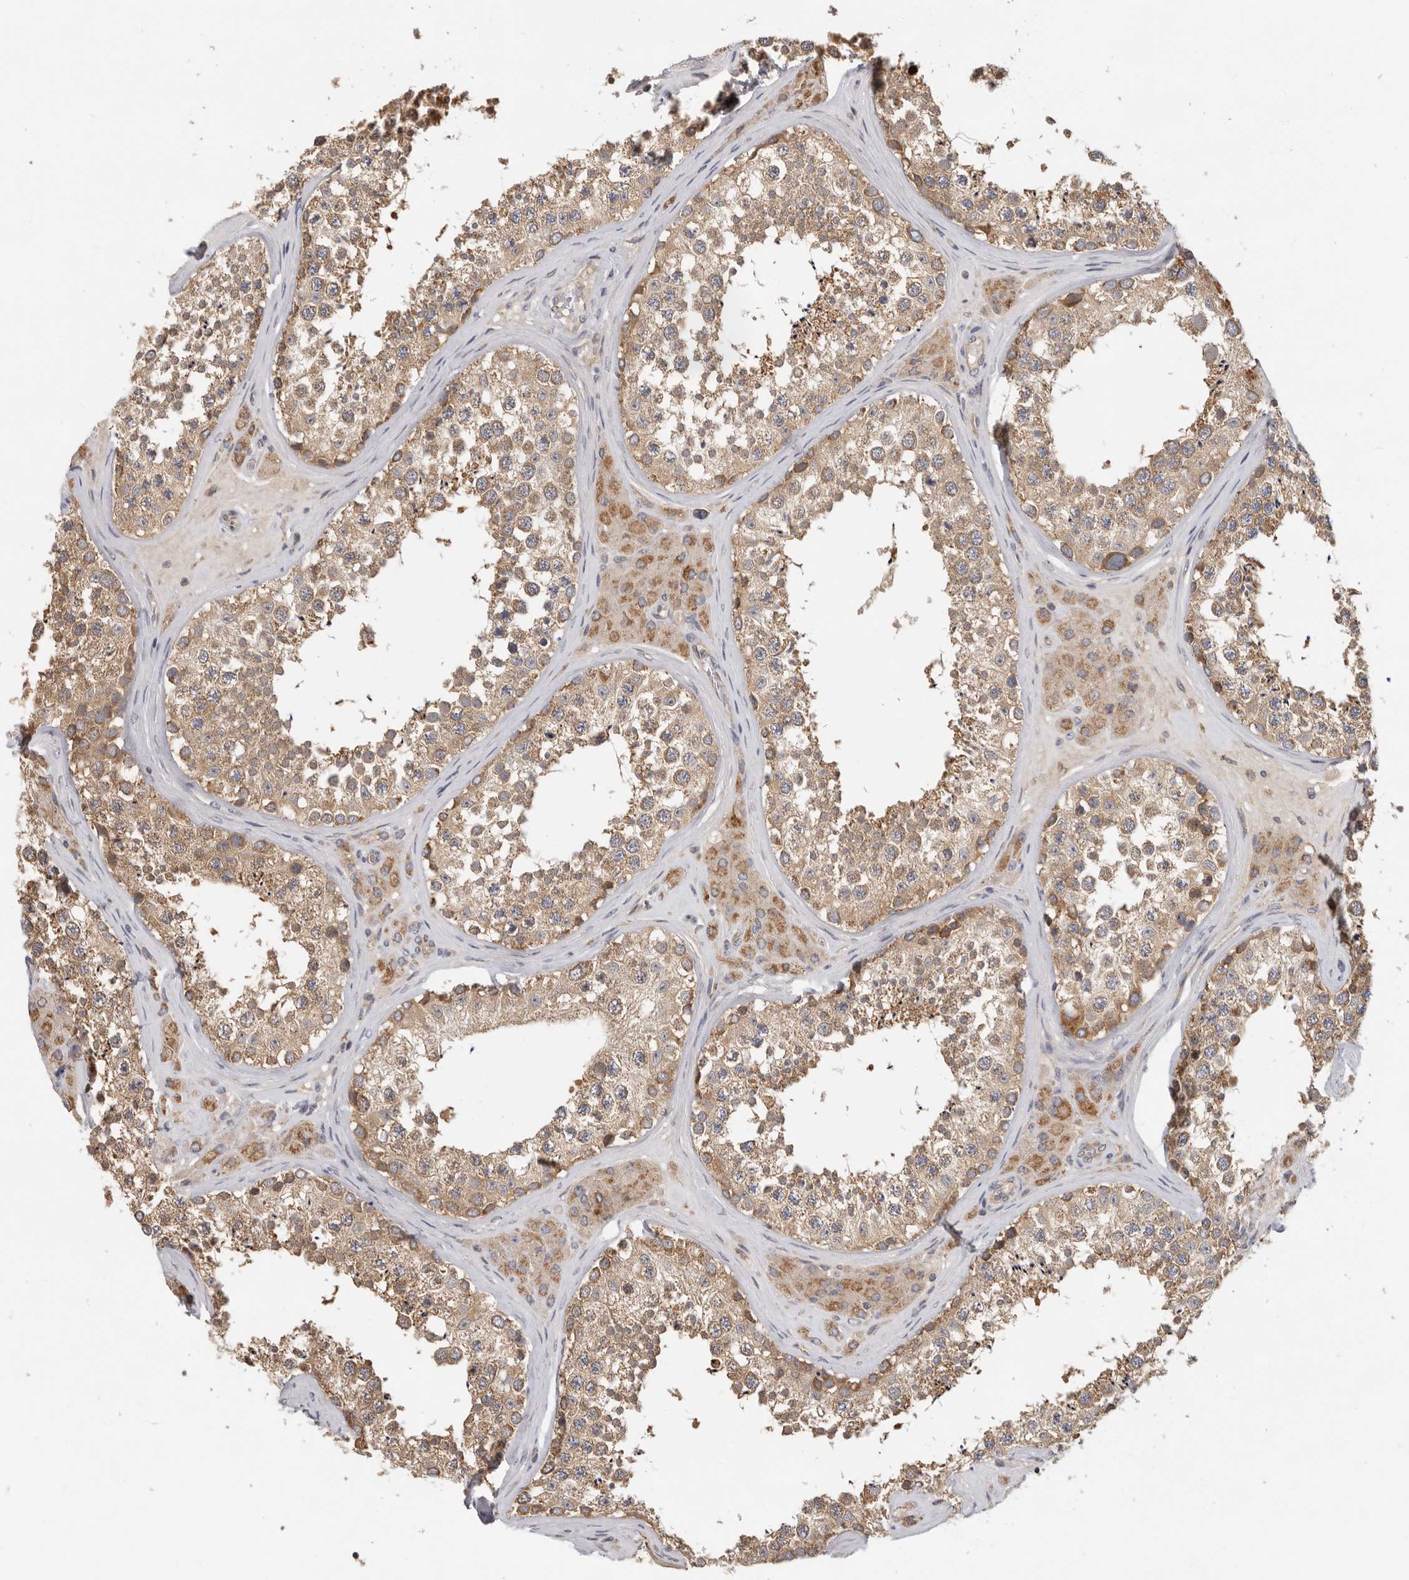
{"staining": {"intensity": "moderate", "quantity": ">75%", "location": "cytoplasmic/membranous"}, "tissue": "testis", "cell_type": "Cells in seminiferous ducts", "image_type": "normal", "snomed": [{"axis": "morphology", "description": "Normal tissue, NOS"}, {"axis": "topography", "description": "Testis"}], "caption": "Unremarkable testis displays moderate cytoplasmic/membranous expression in approximately >75% of cells in seminiferous ducts.", "gene": "PPP1R42", "patient": {"sex": "male", "age": 46}}